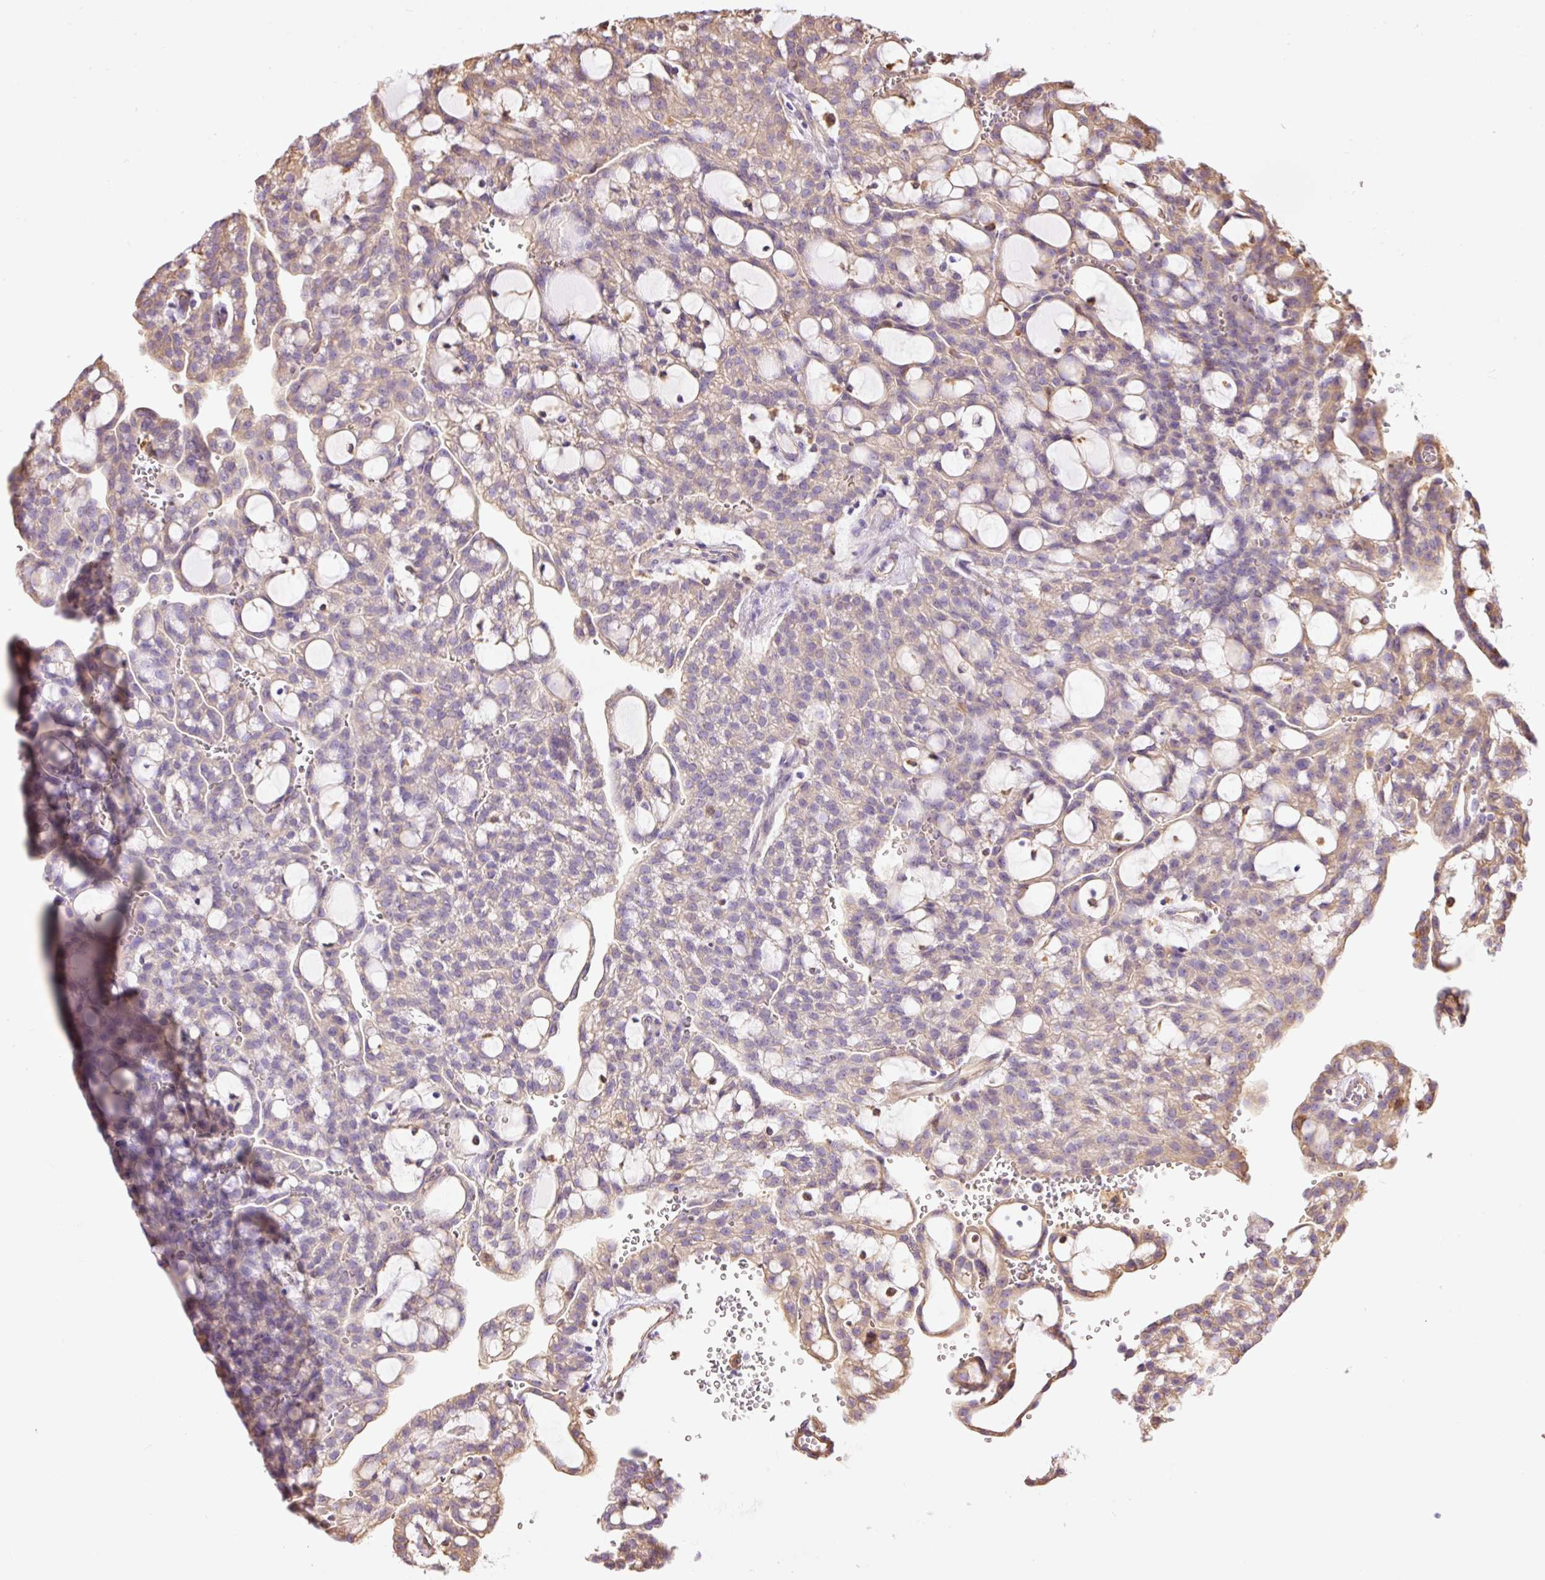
{"staining": {"intensity": "weak", "quantity": "<25%", "location": "cytoplasmic/membranous"}, "tissue": "renal cancer", "cell_type": "Tumor cells", "image_type": "cancer", "snomed": [{"axis": "morphology", "description": "Adenocarcinoma, NOS"}, {"axis": "topography", "description": "Kidney"}], "caption": "Renal cancer stained for a protein using immunohistochemistry (IHC) reveals no expression tumor cells.", "gene": "IL10RB", "patient": {"sex": "male", "age": 63}}